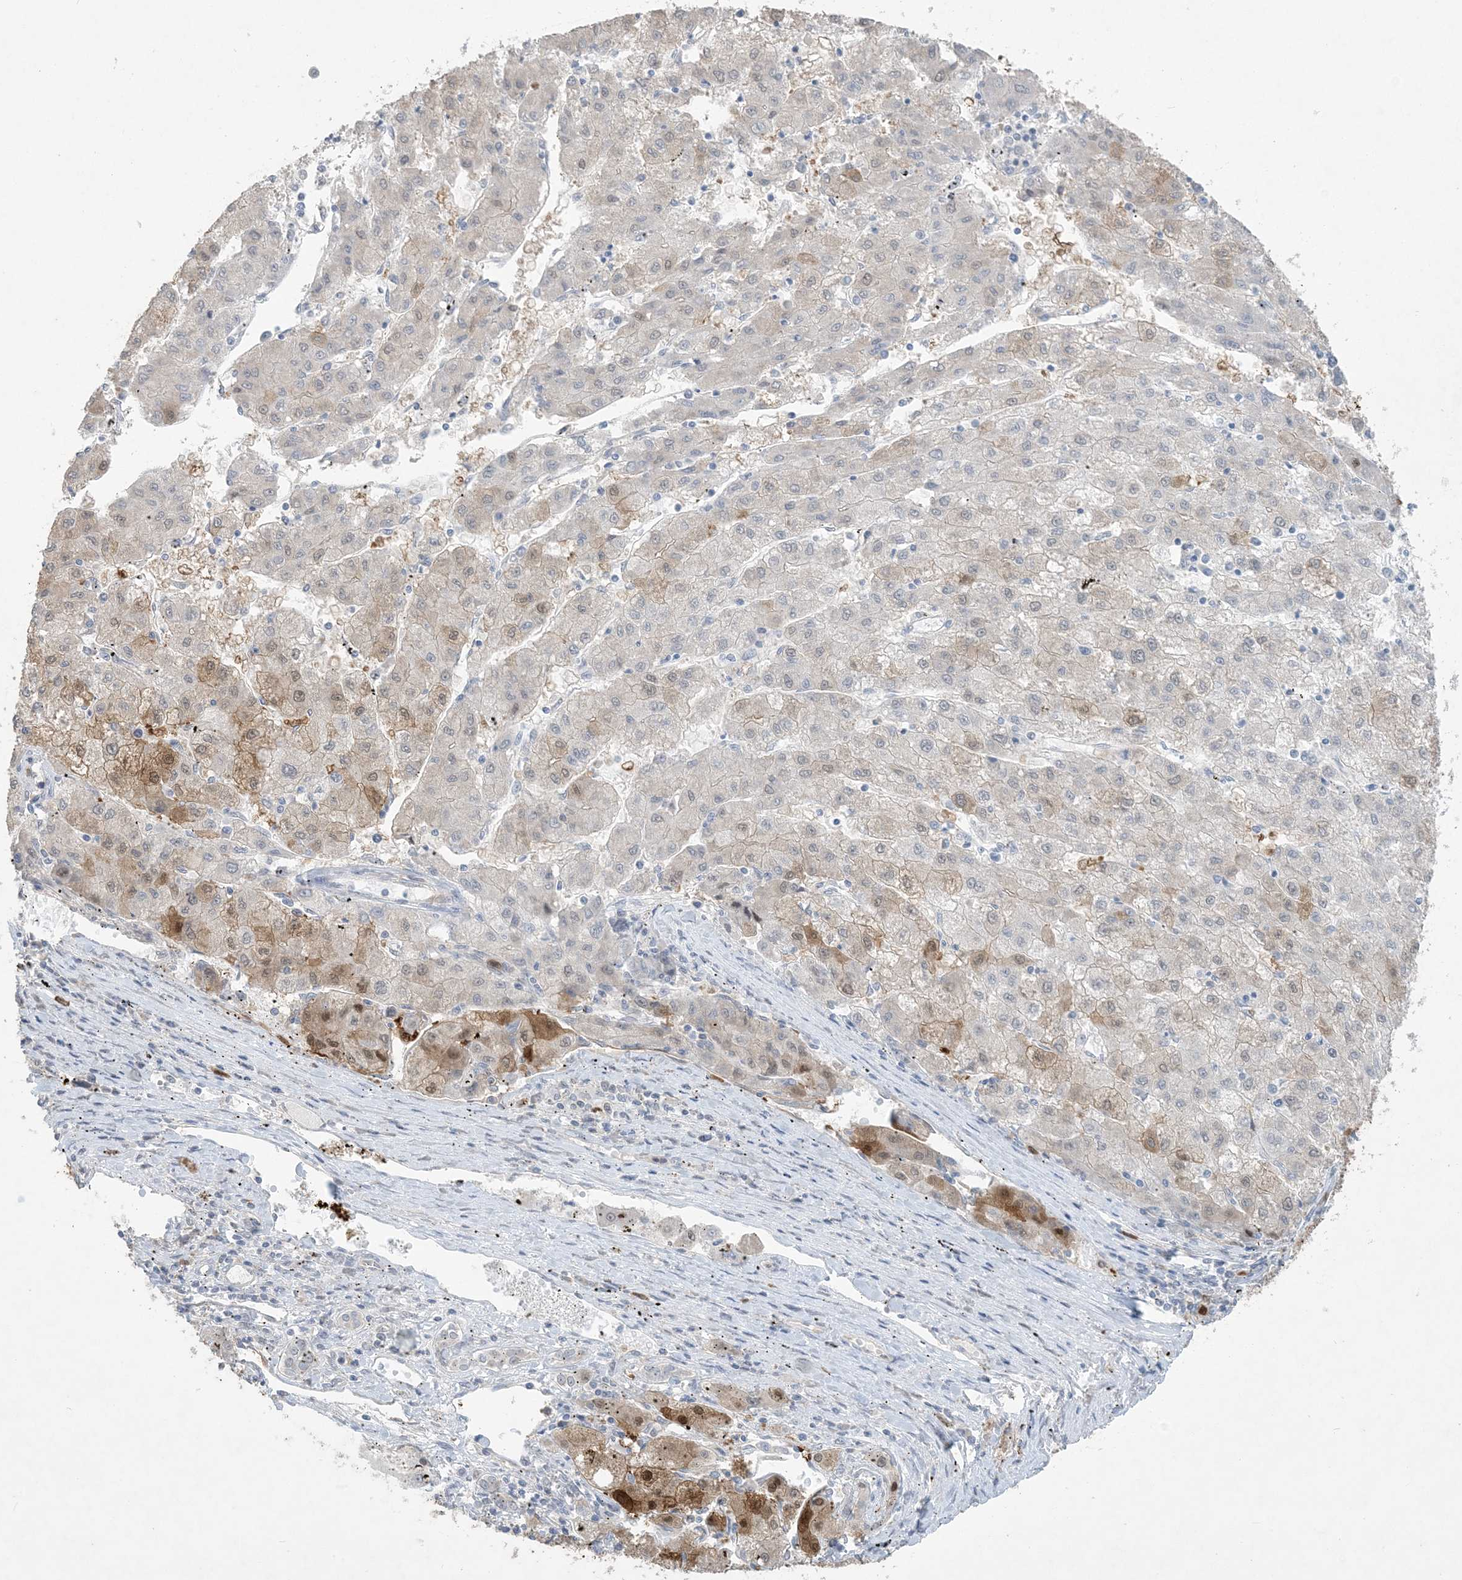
{"staining": {"intensity": "weak", "quantity": "<25%", "location": "cytoplasmic/membranous"}, "tissue": "liver cancer", "cell_type": "Tumor cells", "image_type": "cancer", "snomed": [{"axis": "morphology", "description": "Carcinoma, Hepatocellular, NOS"}, {"axis": "topography", "description": "Liver"}], "caption": "Immunohistochemistry of liver cancer displays no staining in tumor cells. (DAB (3,3'-diaminobenzidine) IHC visualized using brightfield microscopy, high magnification).", "gene": "HMGCS1", "patient": {"sex": "male", "age": 72}}